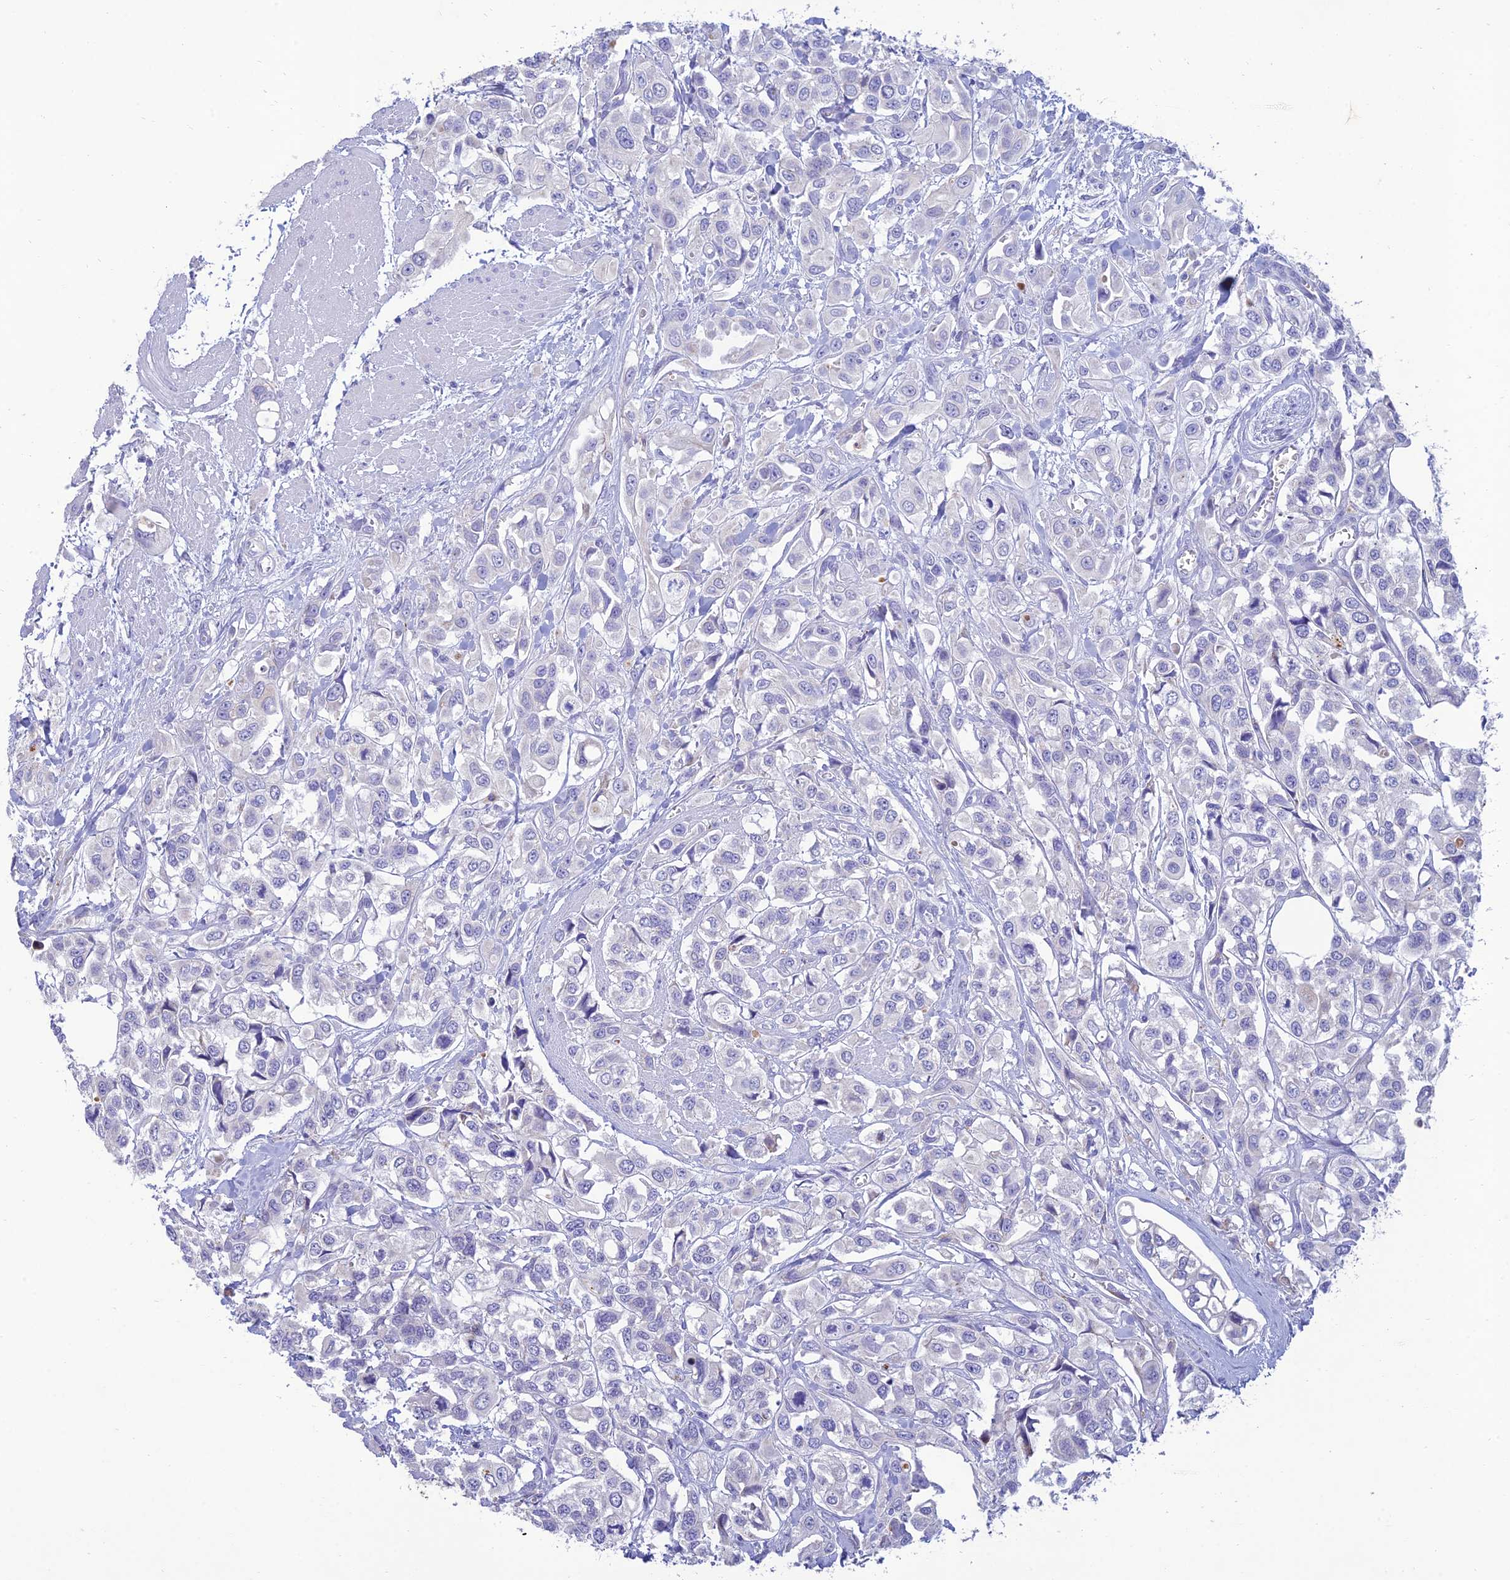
{"staining": {"intensity": "negative", "quantity": "none", "location": "none"}, "tissue": "urothelial cancer", "cell_type": "Tumor cells", "image_type": "cancer", "snomed": [{"axis": "morphology", "description": "Urothelial carcinoma, High grade"}, {"axis": "topography", "description": "Urinary bladder"}], "caption": "This histopathology image is of urothelial cancer stained with immunohistochemistry to label a protein in brown with the nuclei are counter-stained blue. There is no positivity in tumor cells.", "gene": "MAL2", "patient": {"sex": "male", "age": 67}}